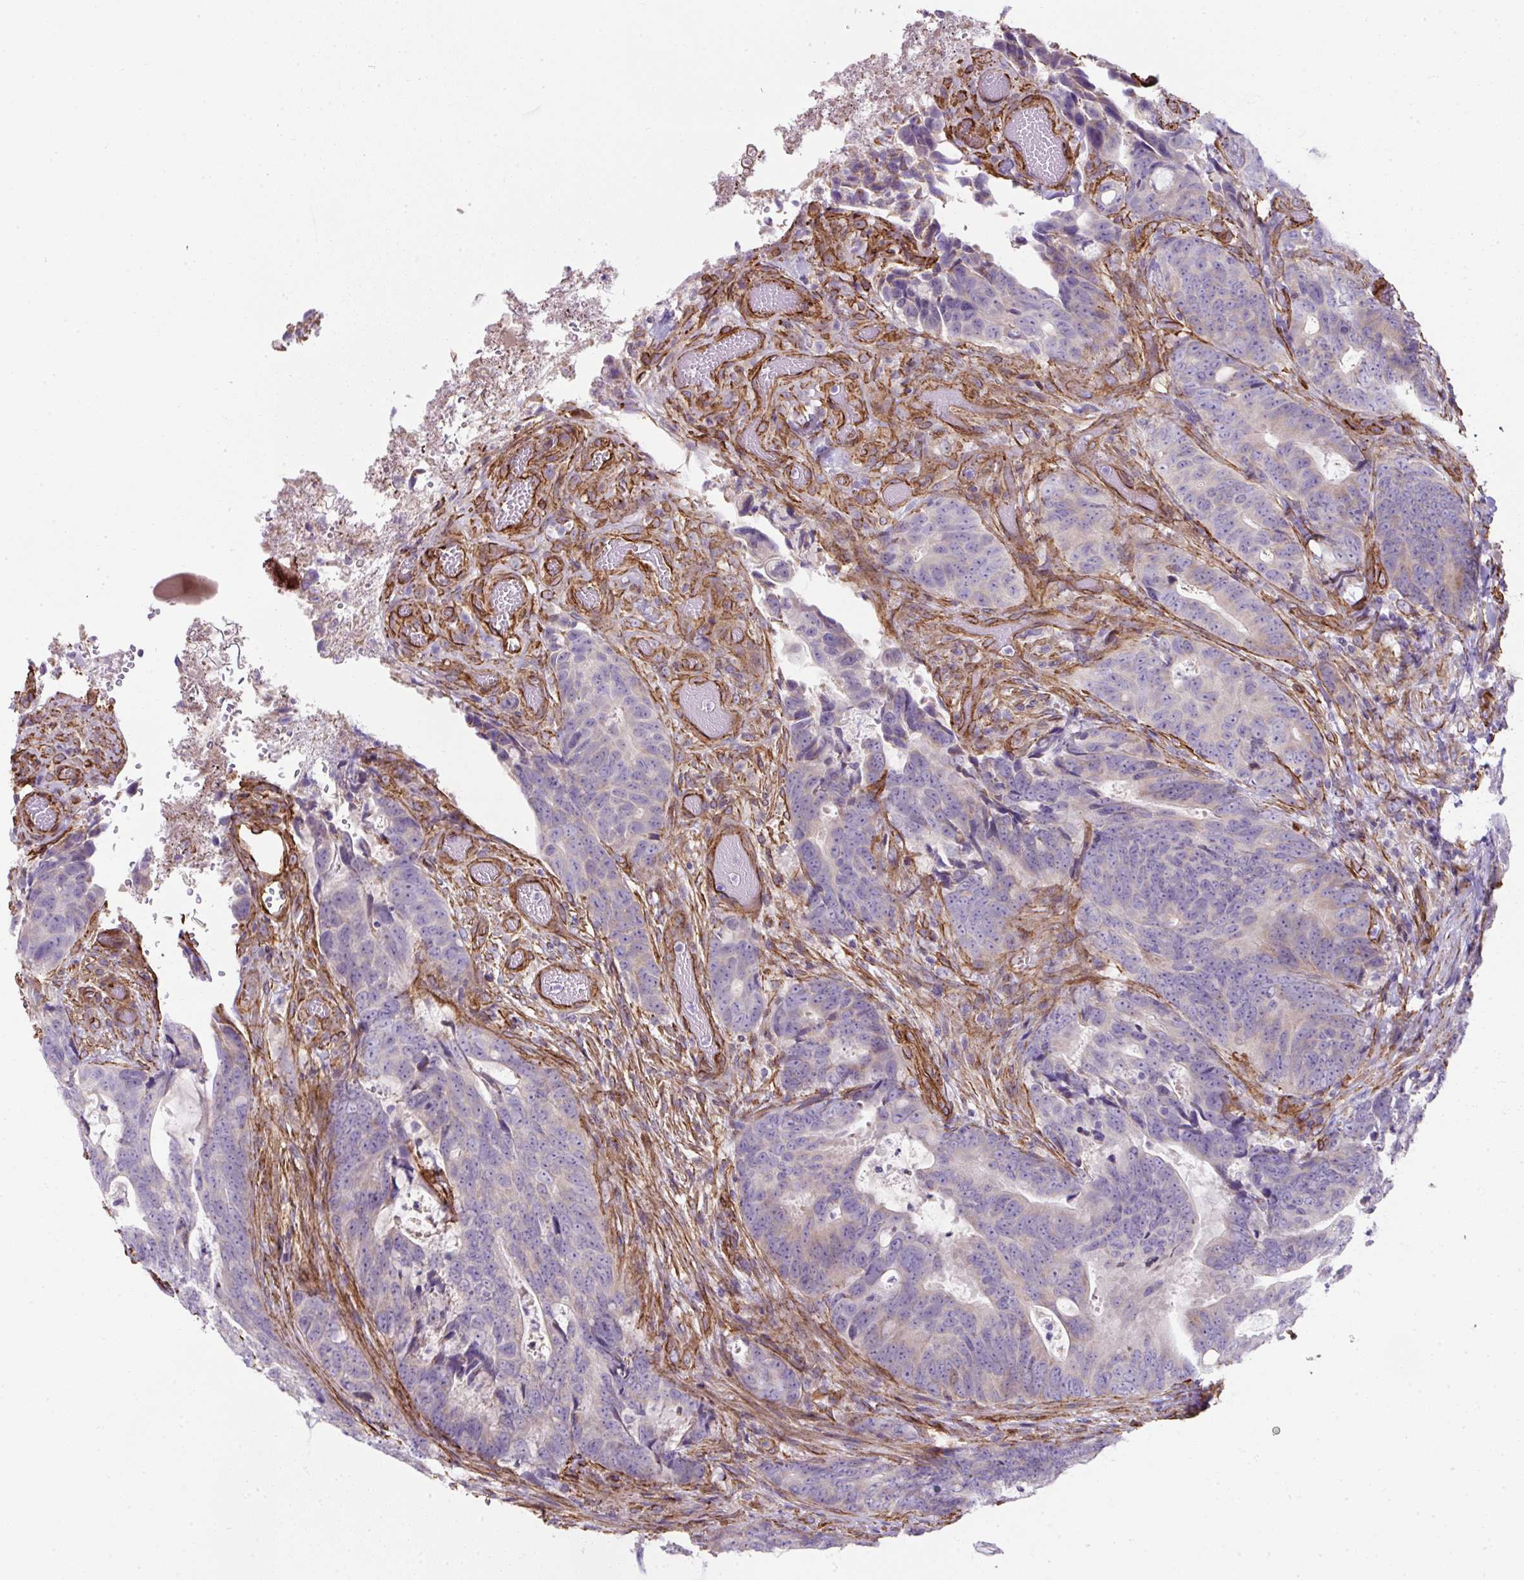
{"staining": {"intensity": "negative", "quantity": "none", "location": "none"}, "tissue": "colorectal cancer", "cell_type": "Tumor cells", "image_type": "cancer", "snomed": [{"axis": "morphology", "description": "Adenocarcinoma, NOS"}, {"axis": "topography", "description": "Colon"}], "caption": "The photomicrograph exhibits no staining of tumor cells in colorectal cancer. Brightfield microscopy of immunohistochemistry stained with DAB (brown) and hematoxylin (blue), captured at high magnification.", "gene": "ANKUB1", "patient": {"sex": "female", "age": 82}}